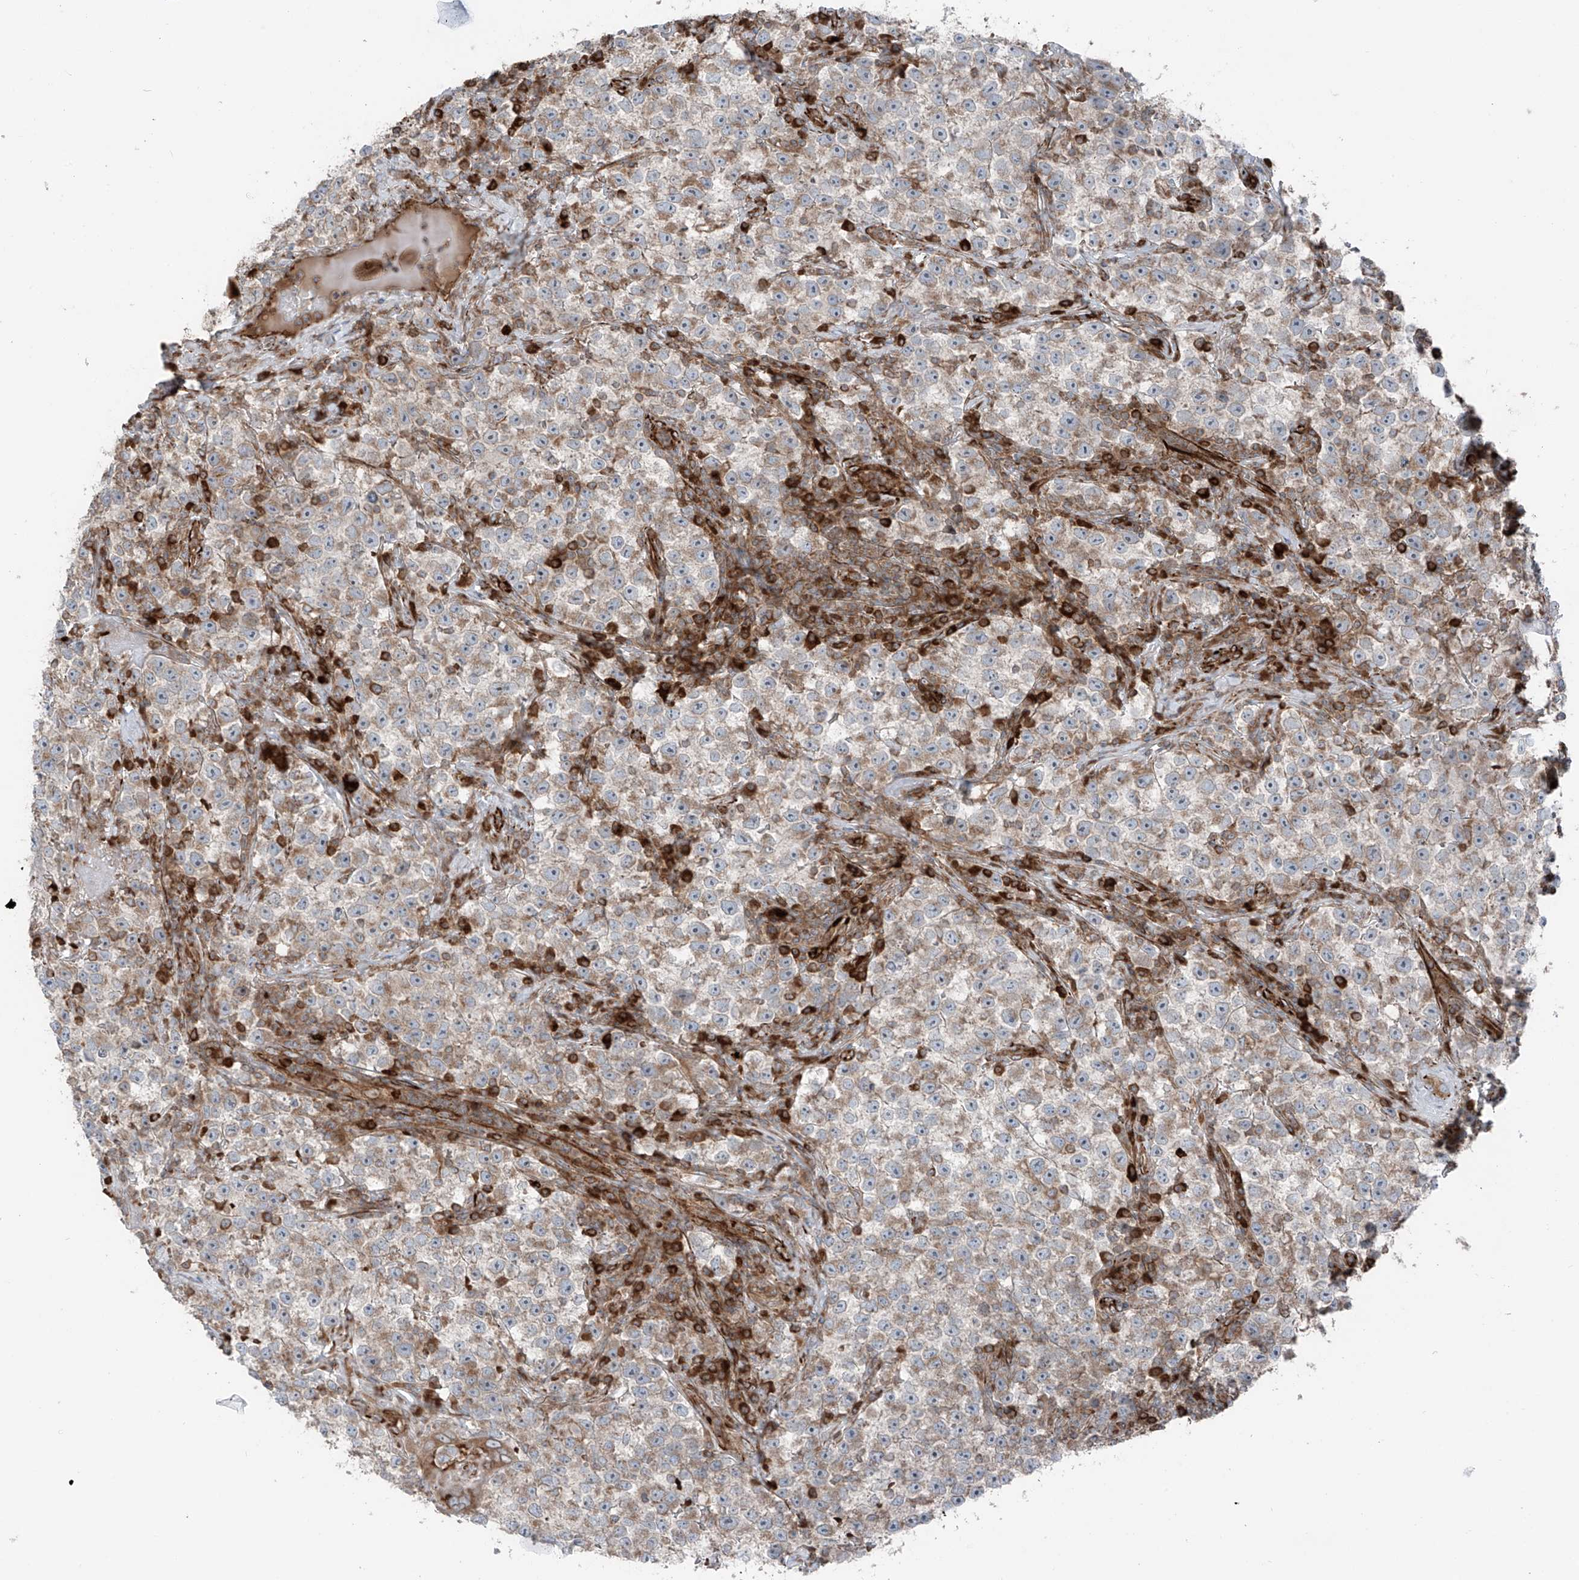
{"staining": {"intensity": "weak", "quantity": ">75%", "location": "cytoplasmic/membranous"}, "tissue": "testis cancer", "cell_type": "Tumor cells", "image_type": "cancer", "snomed": [{"axis": "morphology", "description": "Seminoma, NOS"}, {"axis": "topography", "description": "Testis"}], "caption": "There is low levels of weak cytoplasmic/membranous expression in tumor cells of testis cancer, as demonstrated by immunohistochemical staining (brown color).", "gene": "ERLEC1", "patient": {"sex": "male", "age": 22}}